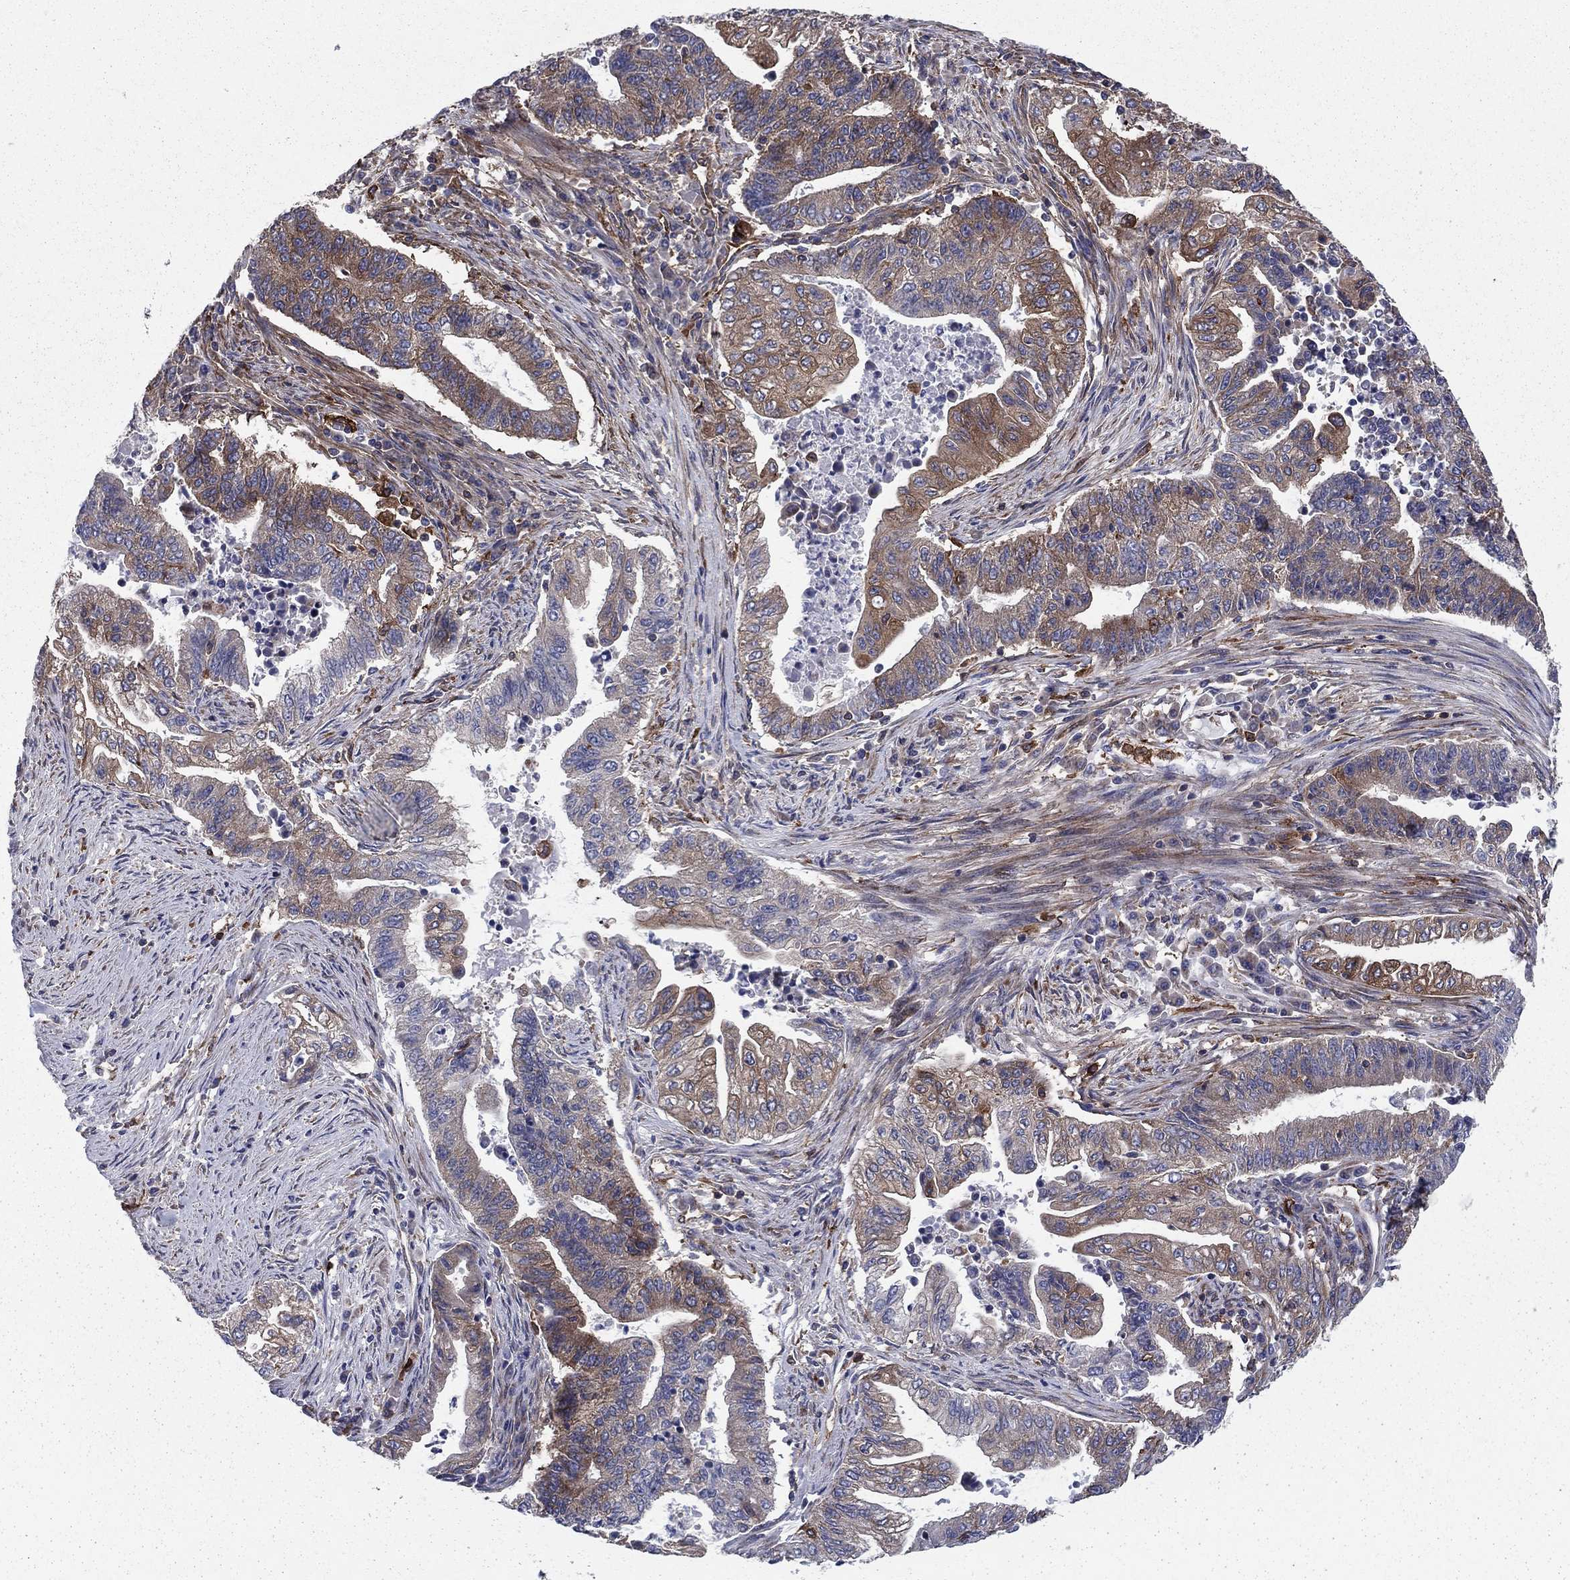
{"staining": {"intensity": "strong", "quantity": "25%-75%", "location": "cytoplasmic/membranous"}, "tissue": "endometrial cancer", "cell_type": "Tumor cells", "image_type": "cancer", "snomed": [{"axis": "morphology", "description": "Adenocarcinoma, NOS"}, {"axis": "topography", "description": "Uterus"}, {"axis": "topography", "description": "Endometrium"}], "caption": "This is an image of IHC staining of endometrial cancer, which shows strong staining in the cytoplasmic/membranous of tumor cells.", "gene": "EHBP1L1", "patient": {"sex": "female", "age": 54}}